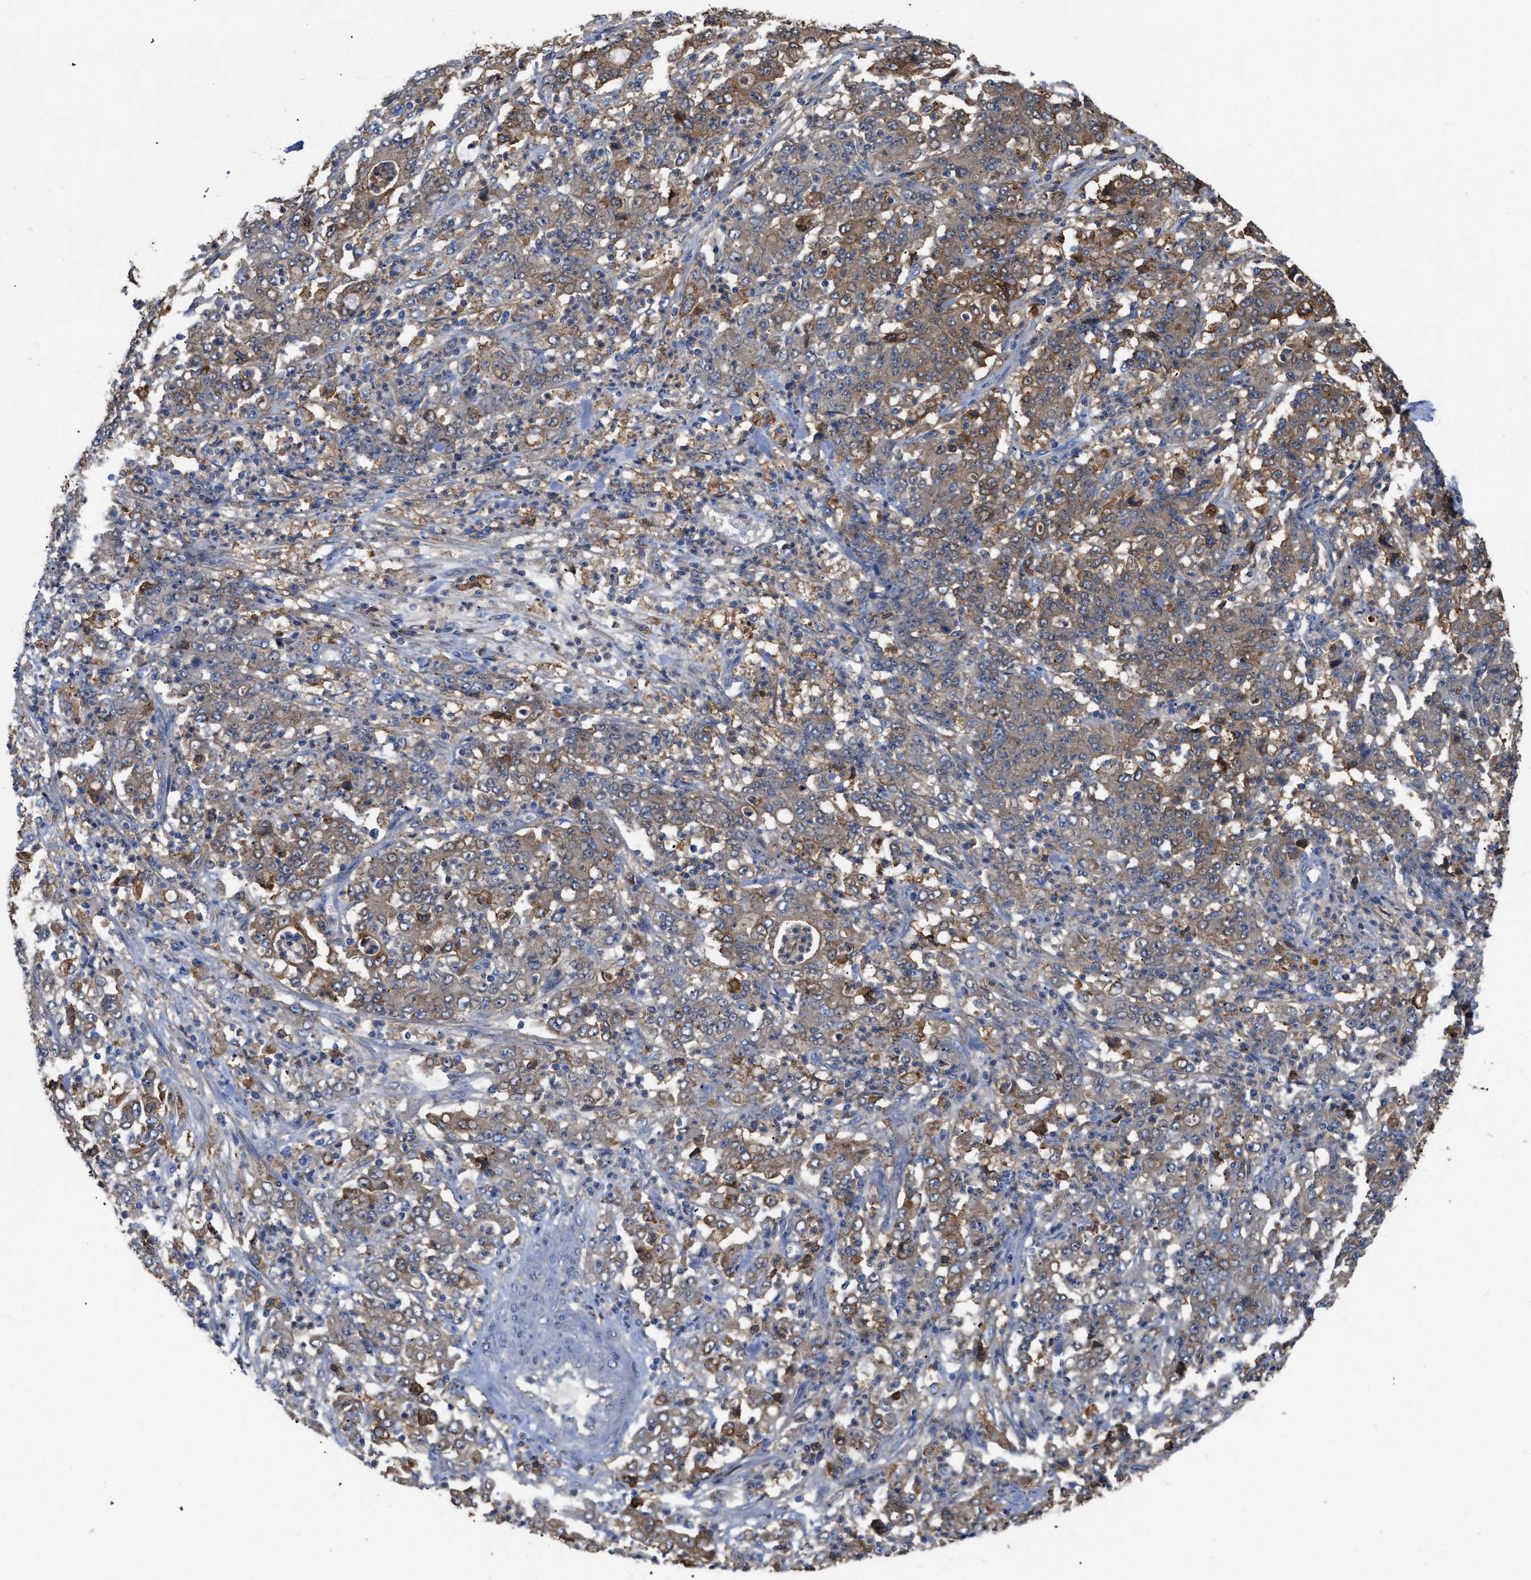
{"staining": {"intensity": "moderate", "quantity": ">75%", "location": "cytoplasmic/membranous"}, "tissue": "stomach cancer", "cell_type": "Tumor cells", "image_type": "cancer", "snomed": [{"axis": "morphology", "description": "Adenocarcinoma, NOS"}, {"axis": "topography", "description": "Stomach, lower"}], "caption": "Immunohistochemistry (IHC) staining of stomach adenocarcinoma, which displays medium levels of moderate cytoplasmic/membranous expression in approximately >75% of tumor cells indicating moderate cytoplasmic/membranous protein staining. The staining was performed using DAB (3,3'-diaminobenzidine) (brown) for protein detection and nuclei were counterstained in hematoxylin (blue).", "gene": "ANXA4", "patient": {"sex": "female", "age": 71}}